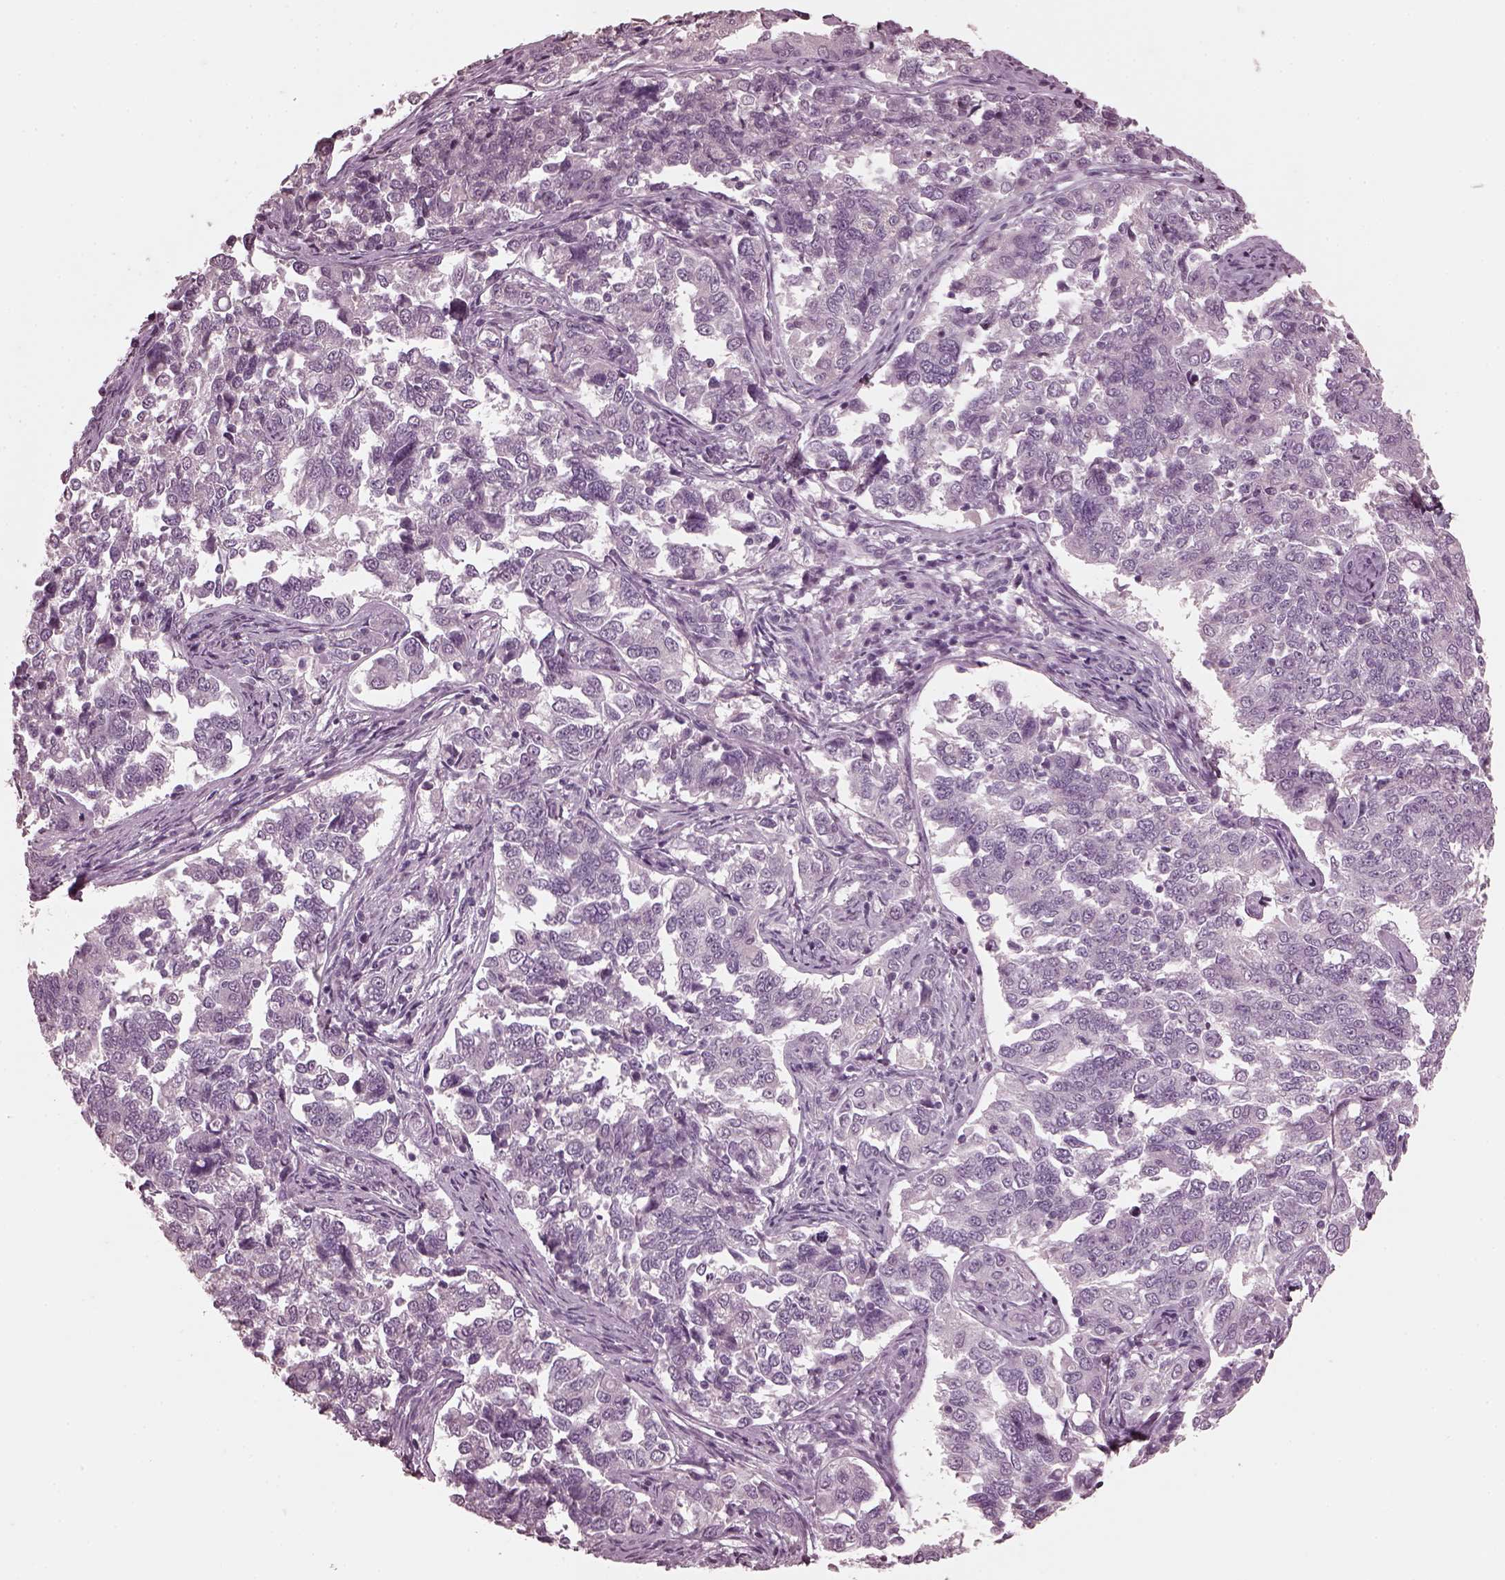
{"staining": {"intensity": "negative", "quantity": "none", "location": "none"}, "tissue": "endometrial cancer", "cell_type": "Tumor cells", "image_type": "cancer", "snomed": [{"axis": "morphology", "description": "Adenocarcinoma, NOS"}, {"axis": "topography", "description": "Endometrium"}], "caption": "The micrograph displays no significant expression in tumor cells of adenocarcinoma (endometrial).", "gene": "CGA", "patient": {"sex": "female", "age": 43}}